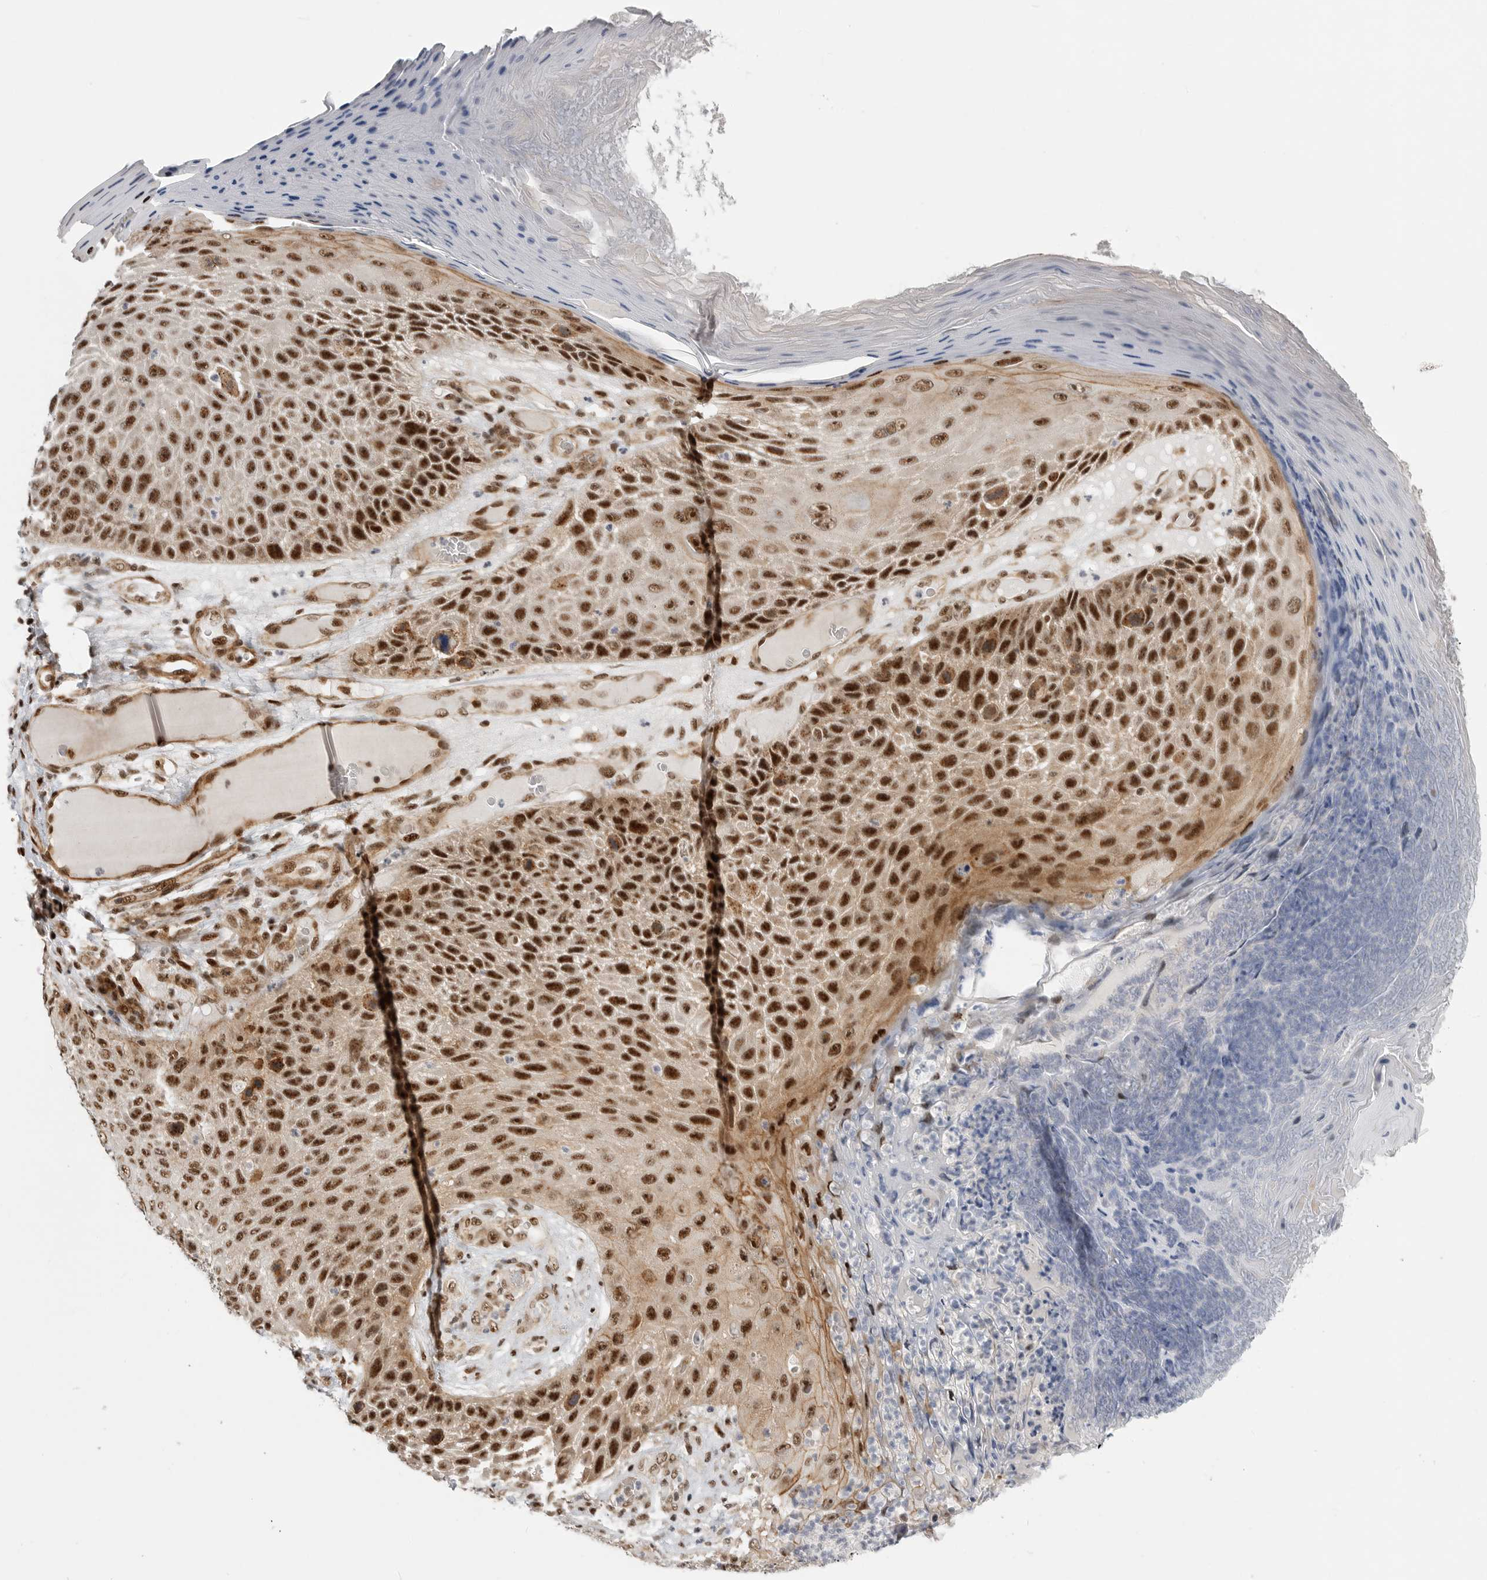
{"staining": {"intensity": "strong", "quantity": ">75%", "location": "cytoplasmic/membranous,nuclear"}, "tissue": "skin cancer", "cell_type": "Tumor cells", "image_type": "cancer", "snomed": [{"axis": "morphology", "description": "Squamous cell carcinoma, NOS"}, {"axis": "topography", "description": "Skin"}], "caption": "The micrograph displays staining of skin cancer, revealing strong cytoplasmic/membranous and nuclear protein expression (brown color) within tumor cells. (DAB = brown stain, brightfield microscopy at high magnification).", "gene": "GPATCH2", "patient": {"sex": "female", "age": 88}}